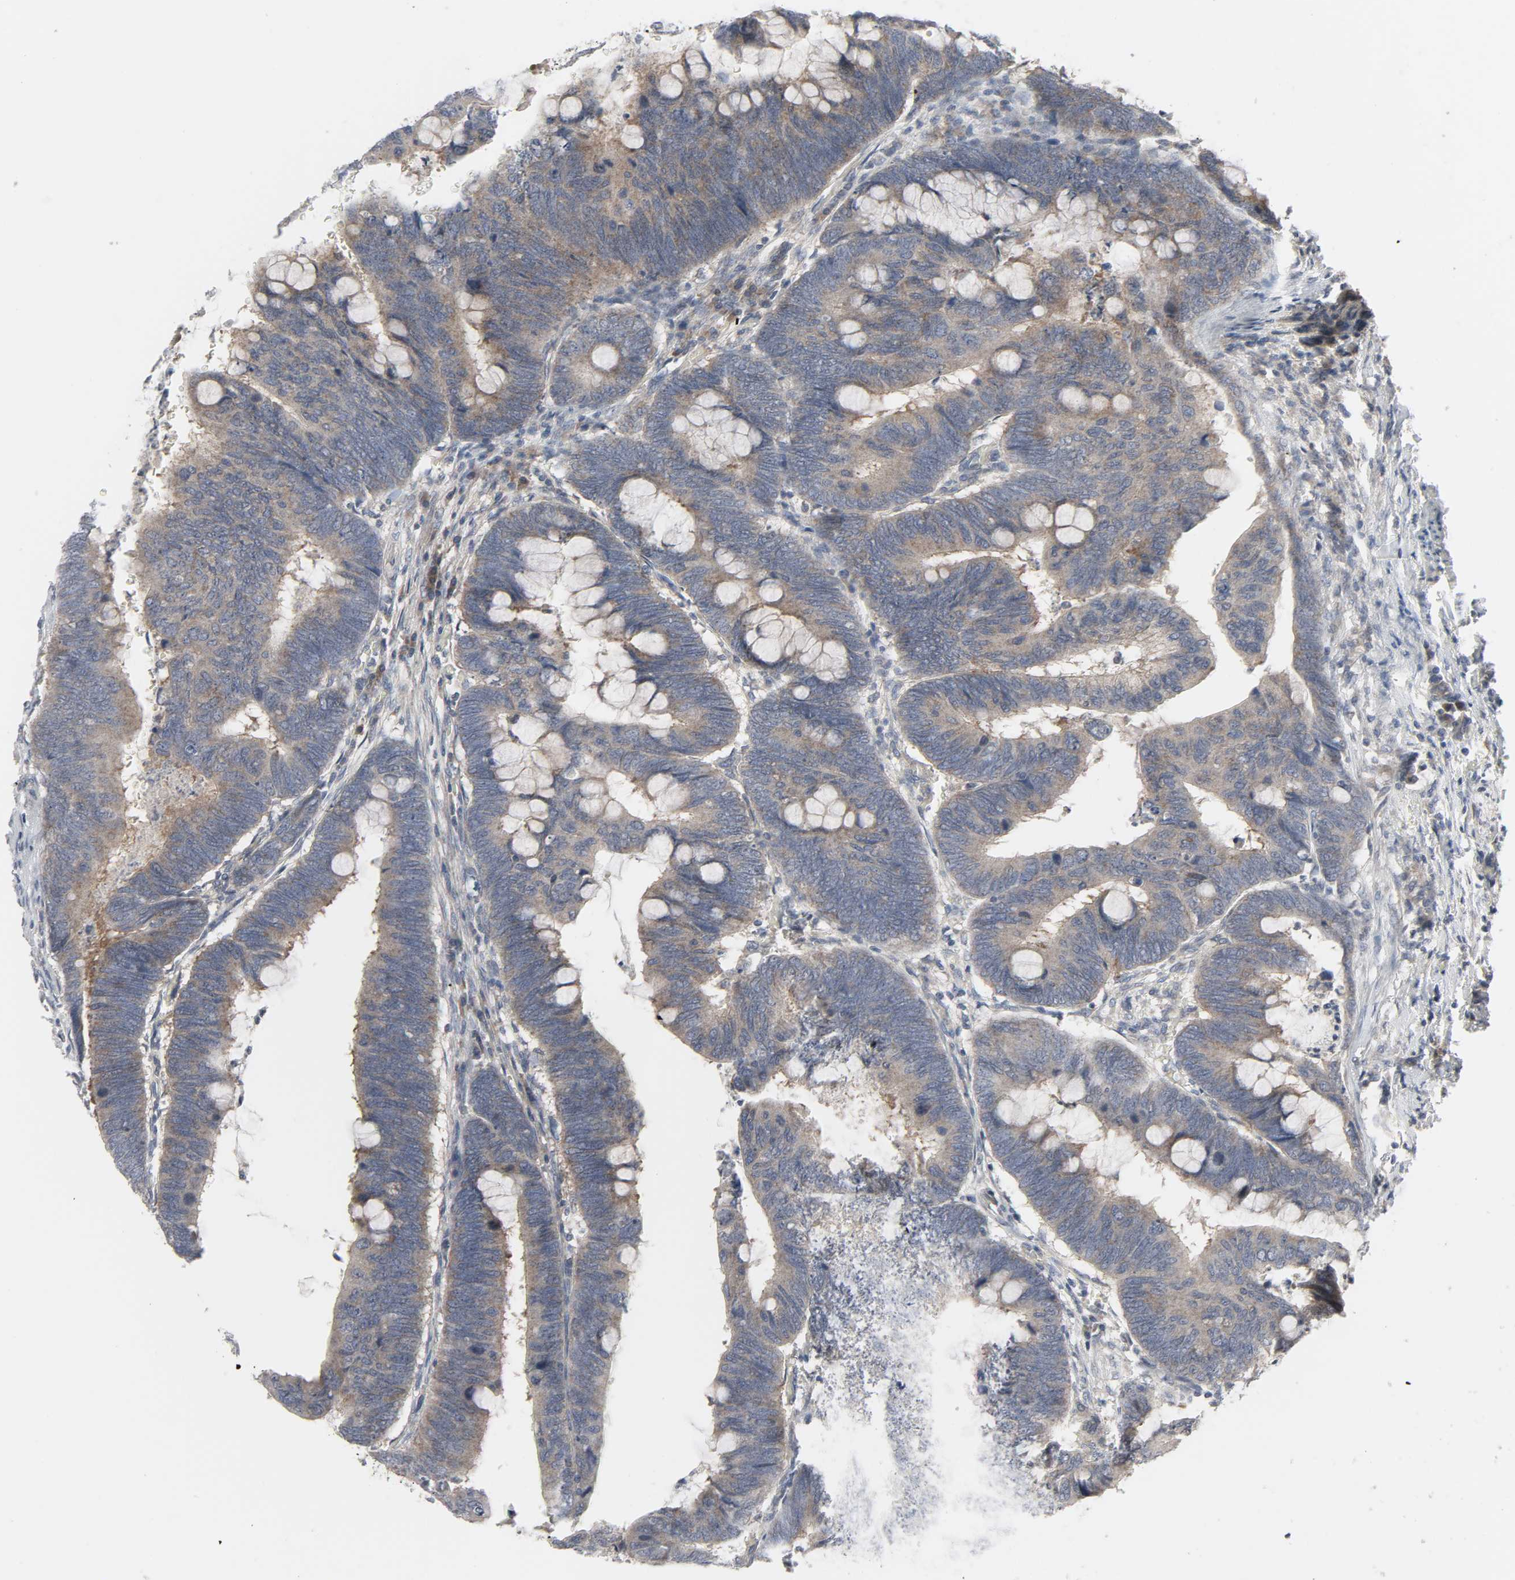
{"staining": {"intensity": "moderate", "quantity": ">75%", "location": "cytoplasmic/membranous"}, "tissue": "colorectal cancer", "cell_type": "Tumor cells", "image_type": "cancer", "snomed": [{"axis": "morphology", "description": "Normal tissue, NOS"}, {"axis": "morphology", "description": "Adenocarcinoma, NOS"}, {"axis": "topography", "description": "Rectum"}, {"axis": "topography", "description": "Peripheral nerve tissue"}], "caption": "IHC photomicrograph of human adenocarcinoma (colorectal) stained for a protein (brown), which exhibits medium levels of moderate cytoplasmic/membranous staining in about >75% of tumor cells.", "gene": "CLIP1", "patient": {"sex": "male", "age": 92}}